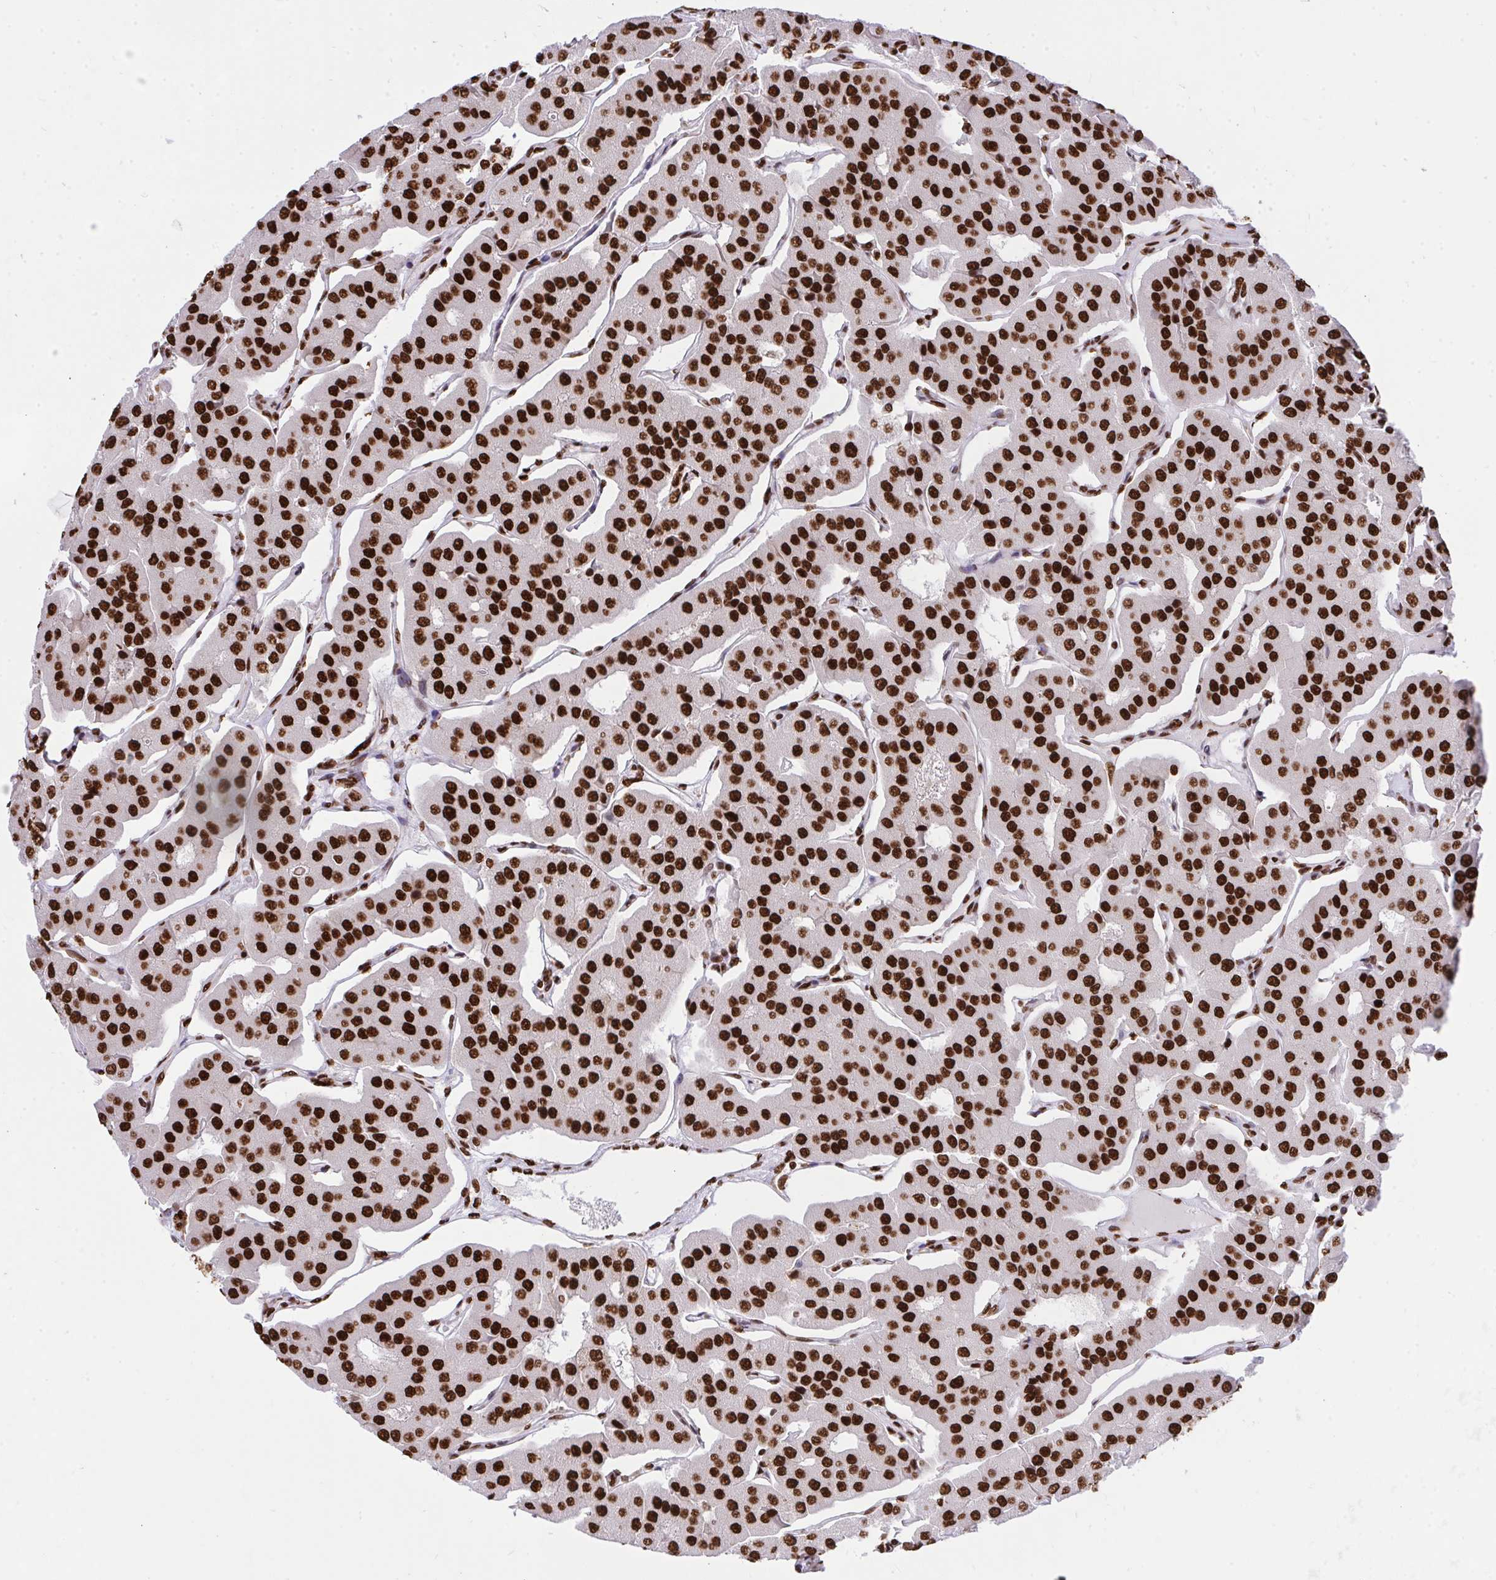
{"staining": {"intensity": "strong", "quantity": ">75%", "location": "nuclear"}, "tissue": "parathyroid gland", "cell_type": "Glandular cells", "image_type": "normal", "snomed": [{"axis": "morphology", "description": "Normal tissue, NOS"}, {"axis": "morphology", "description": "Adenoma, NOS"}, {"axis": "topography", "description": "Parathyroid gland"}], "caption": "Parathyroid gland stained with DAB (3,3'-diaminobenzidine) IHC displays high levels of strong nuclear expression in approximately >75% of glandular cells. The protein of interest is stained brown, and the nuclei are stained in blue (DAB (3,3'-diaminobenzidine) IHC with brightfield microscopy, high magnification).", "gene": "HNRNPL", "patient": {"sex": "female", "age": 86}}